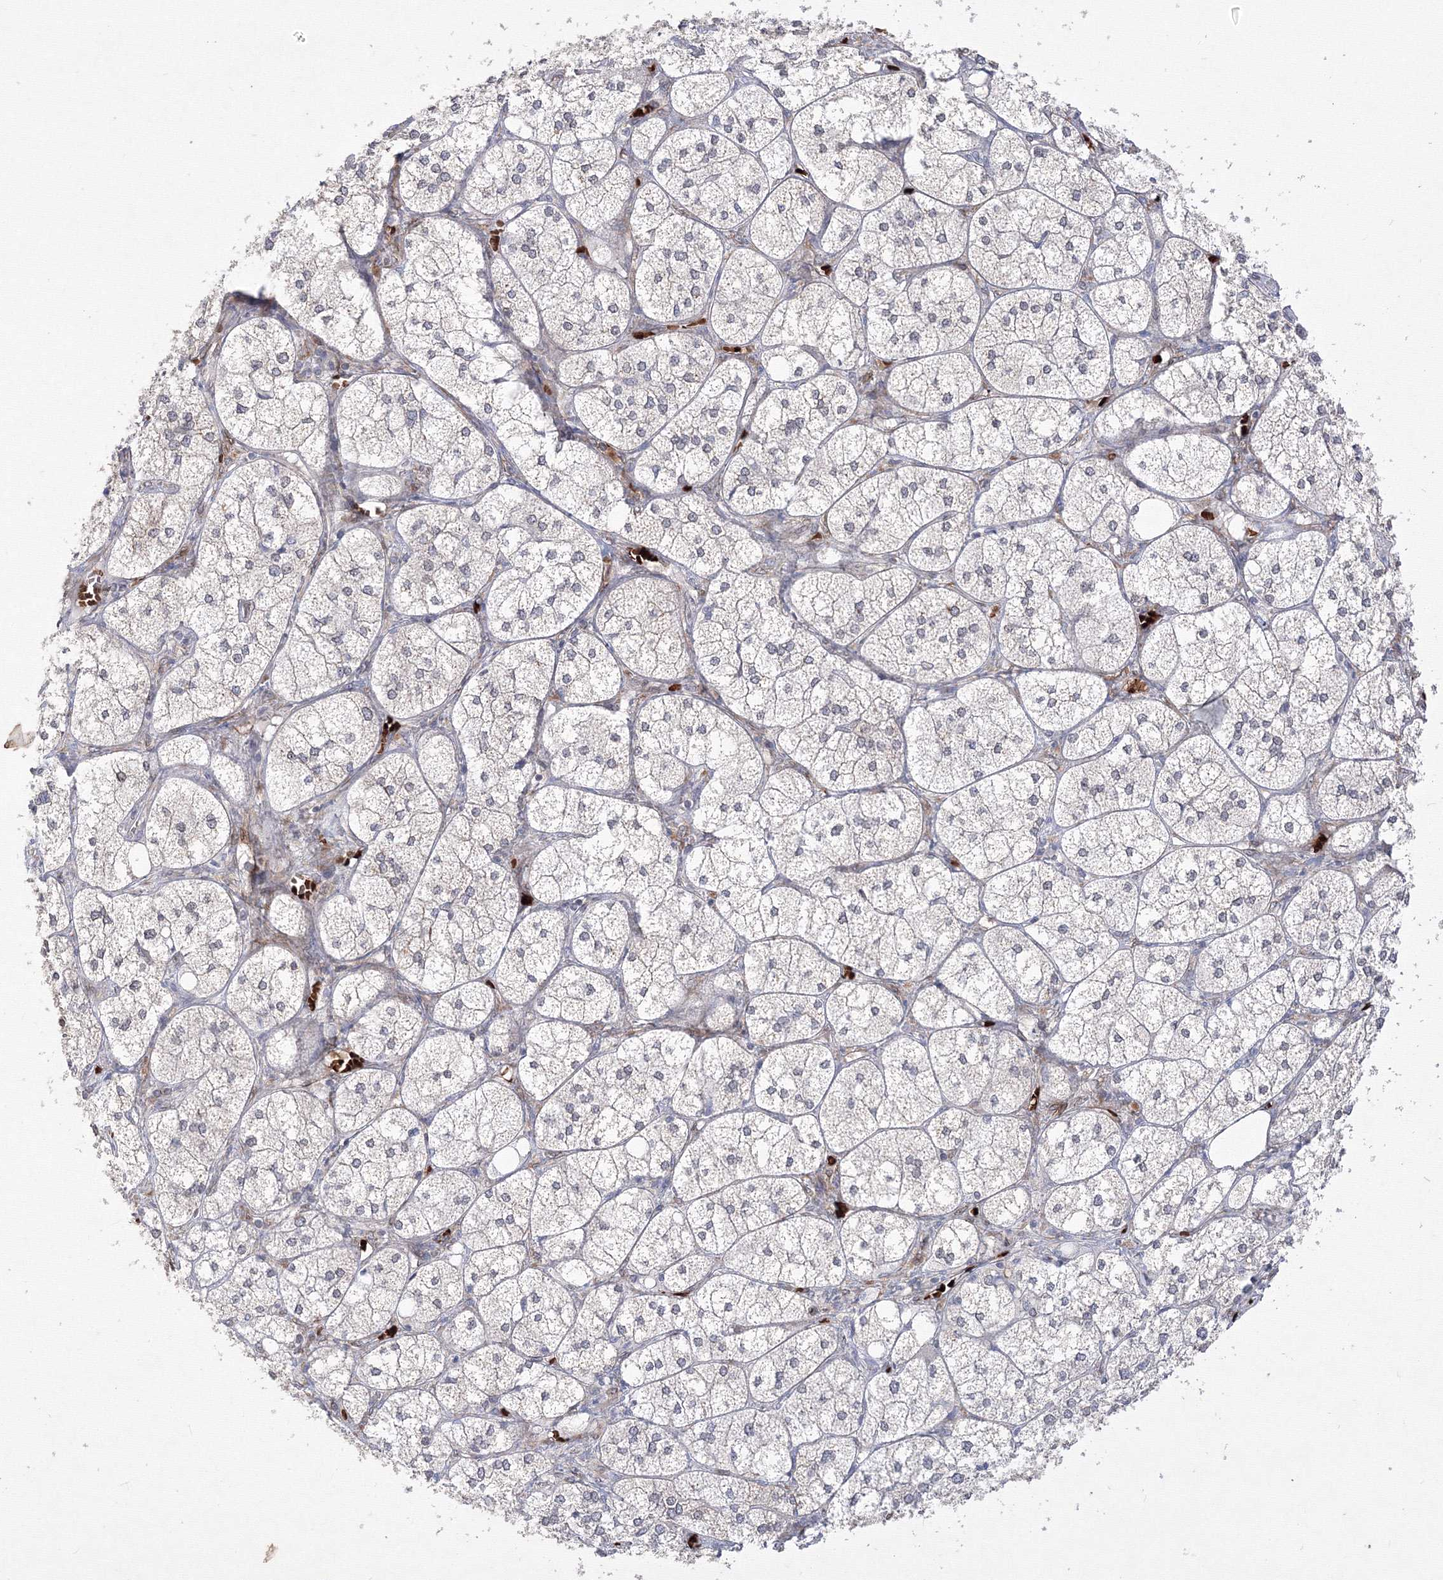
{"staining": {"intensity": "moderate", "quantity": ">75%", "location": "cytoplasmic/membranous,nuclear"}, "tissue": "adrenal gland", "cell_type": "Glandular cells", "image_type": "normal", "snomed": [{"axis": "morphology", "description": "Normal tissue, NOS"}, {"axis": "topography", "description": "Adrenal gland"}], "caption": "Immunohistochemical staining of unremarkable adrenal gland displays moderate cytoplasmic/membranous,nuclear protein positivity in approximately >75% of glandular cells.", "gene": "DNAJB2", "patient": {"sex": "female", "age": 61}}